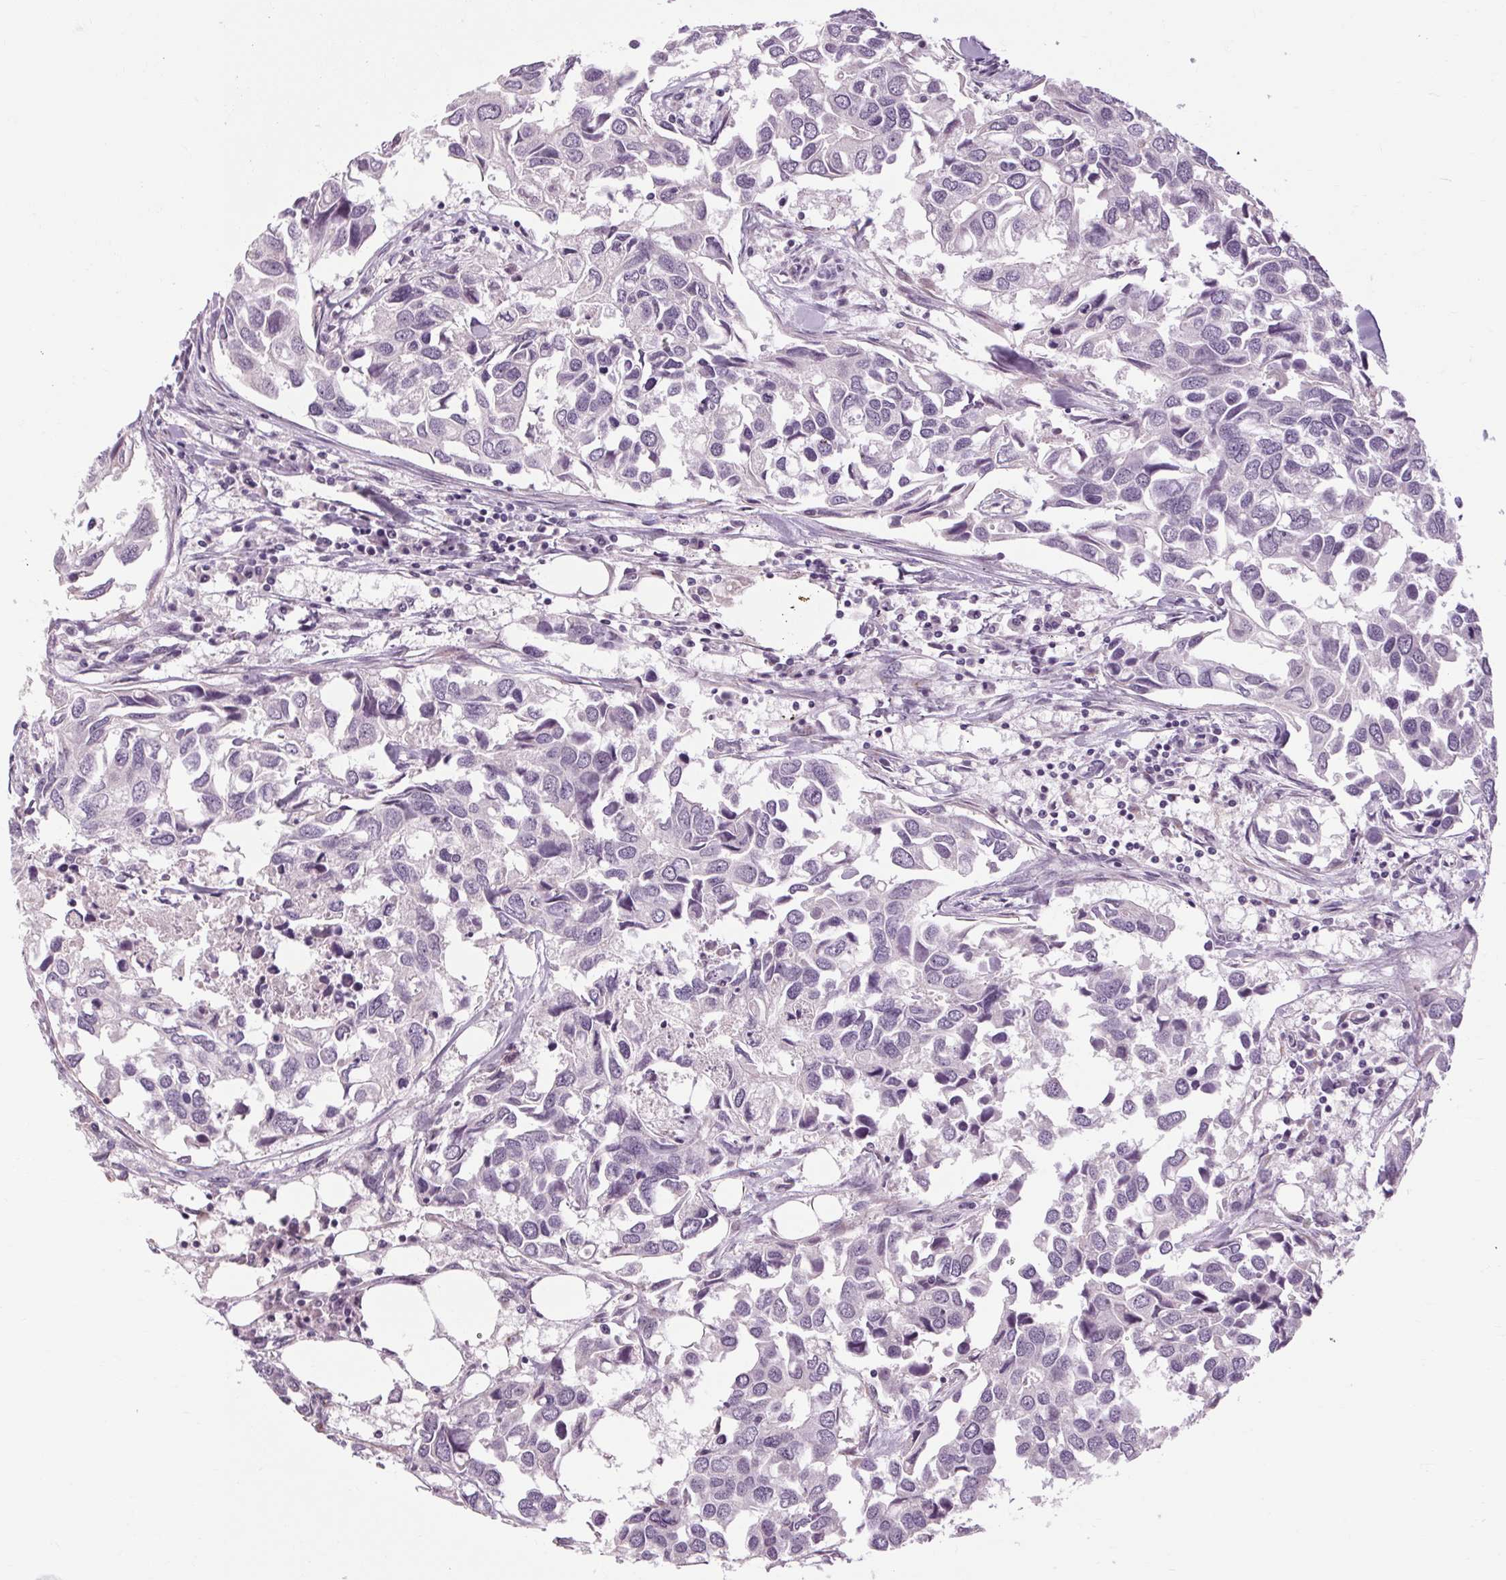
{"staining": {"intensity": "negative", "quantity": "none", "location": "none"}, "tissue": "breast cancer", "cell_type": "Tumor cells", "image_type": "cancer", "snomed": [{"axis": "morphology", "description": "Duct carcinoma"}, {"axis": "topography", "description": "Breast"}], "caption": "Immunohistochemistry (IHC) of human breast infiltrating ductal carcinoma demonstrates no staining in tumor cells. (DAB immunohistochemistry visualized using brightfield microscopy, high magnification).", "gene": "KLHL40", "patient": {"sex": "female", "age": 83}}